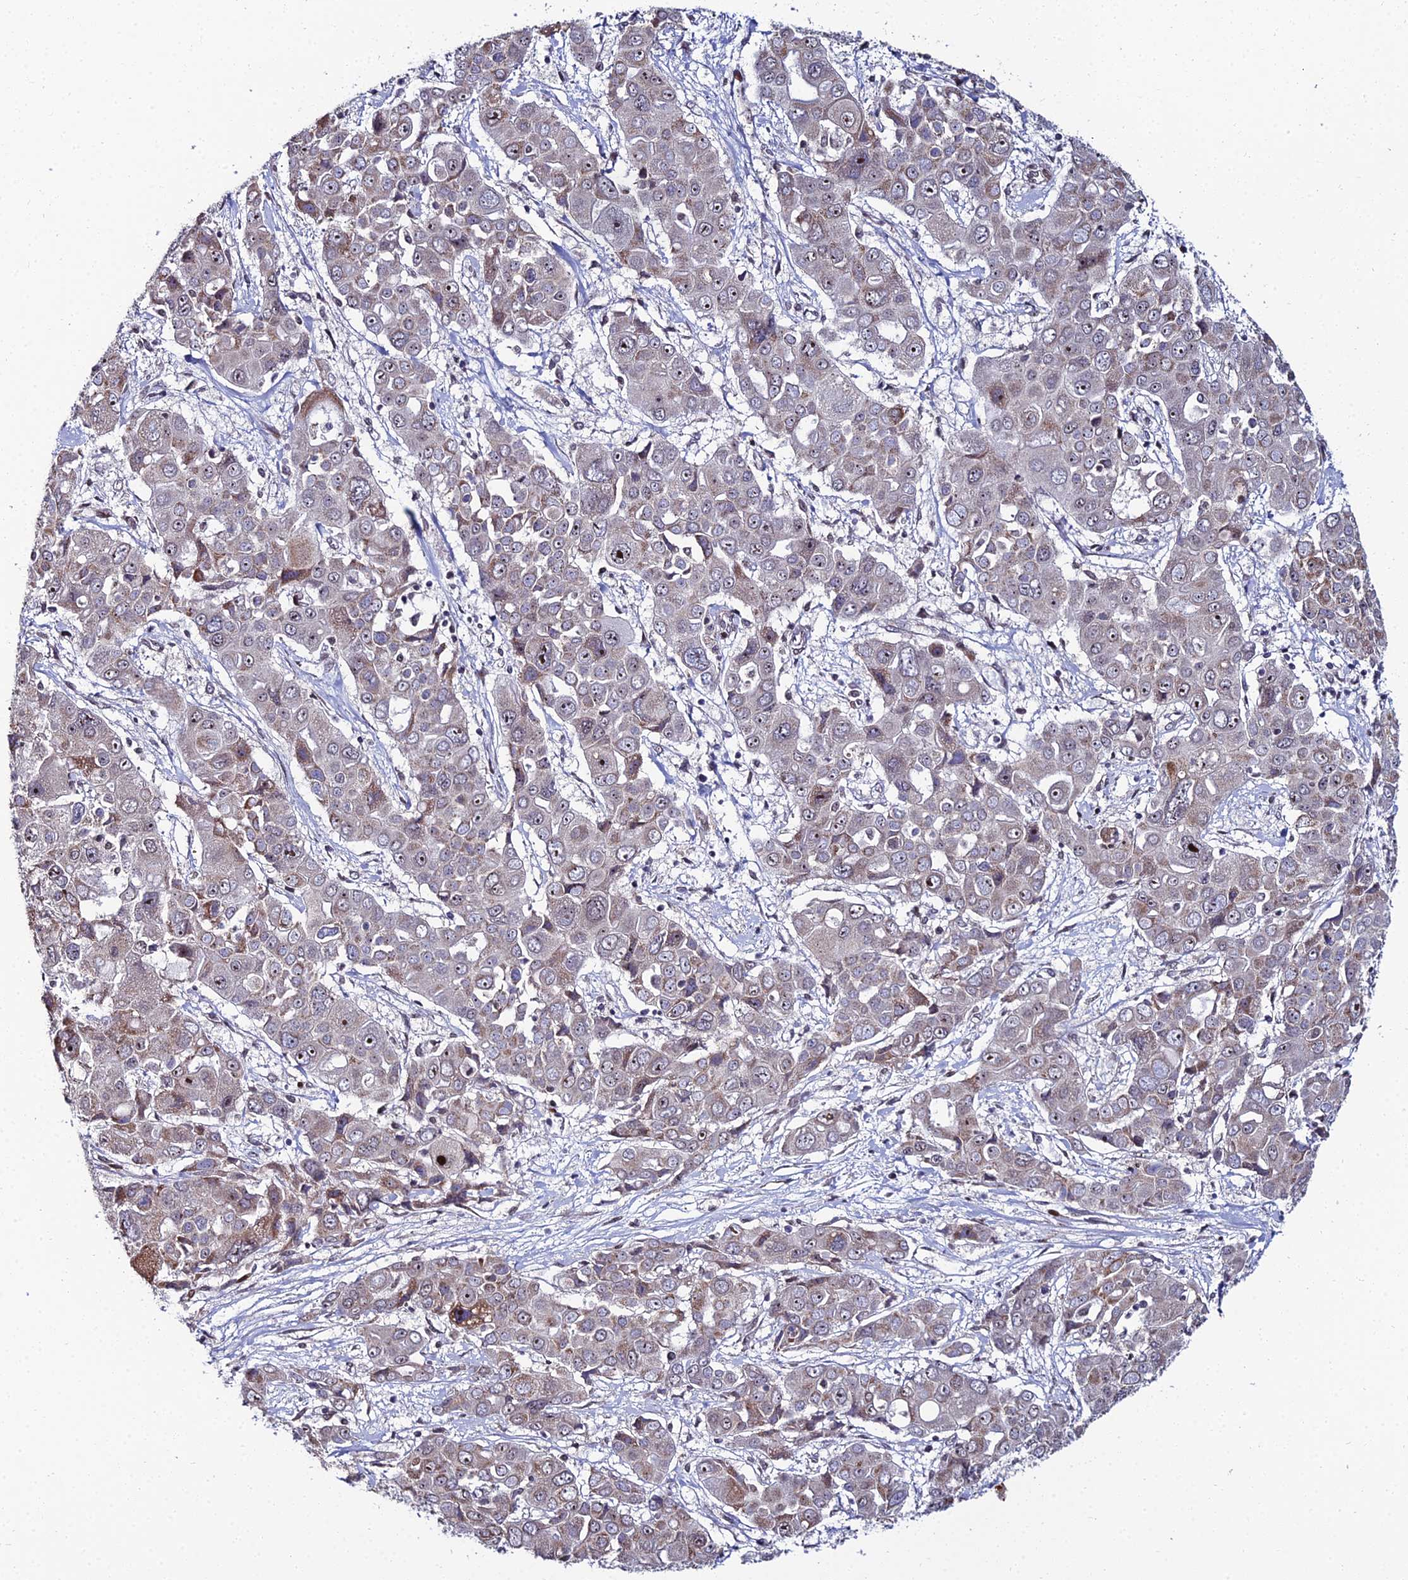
{"staining": {"intensity": "weak", "quantity": "<25%", "location": "cytoplasmic/membranous"}, "tissue": "liver cancer", "cell_type": "Tumor cells", "image_type": "cancer", "snomed": [{"axis": "morphology", "description": "Cholangiocarcinoma"}, {"axis": "topography", "description": "Liver"}], "caption": "Histopathology image shows no significant protein positivity in tumor cells of liver cancer (cholangiocarcinoma).", "gene": "ZNF668", "patient": {"sex": "male", "age": 67}}